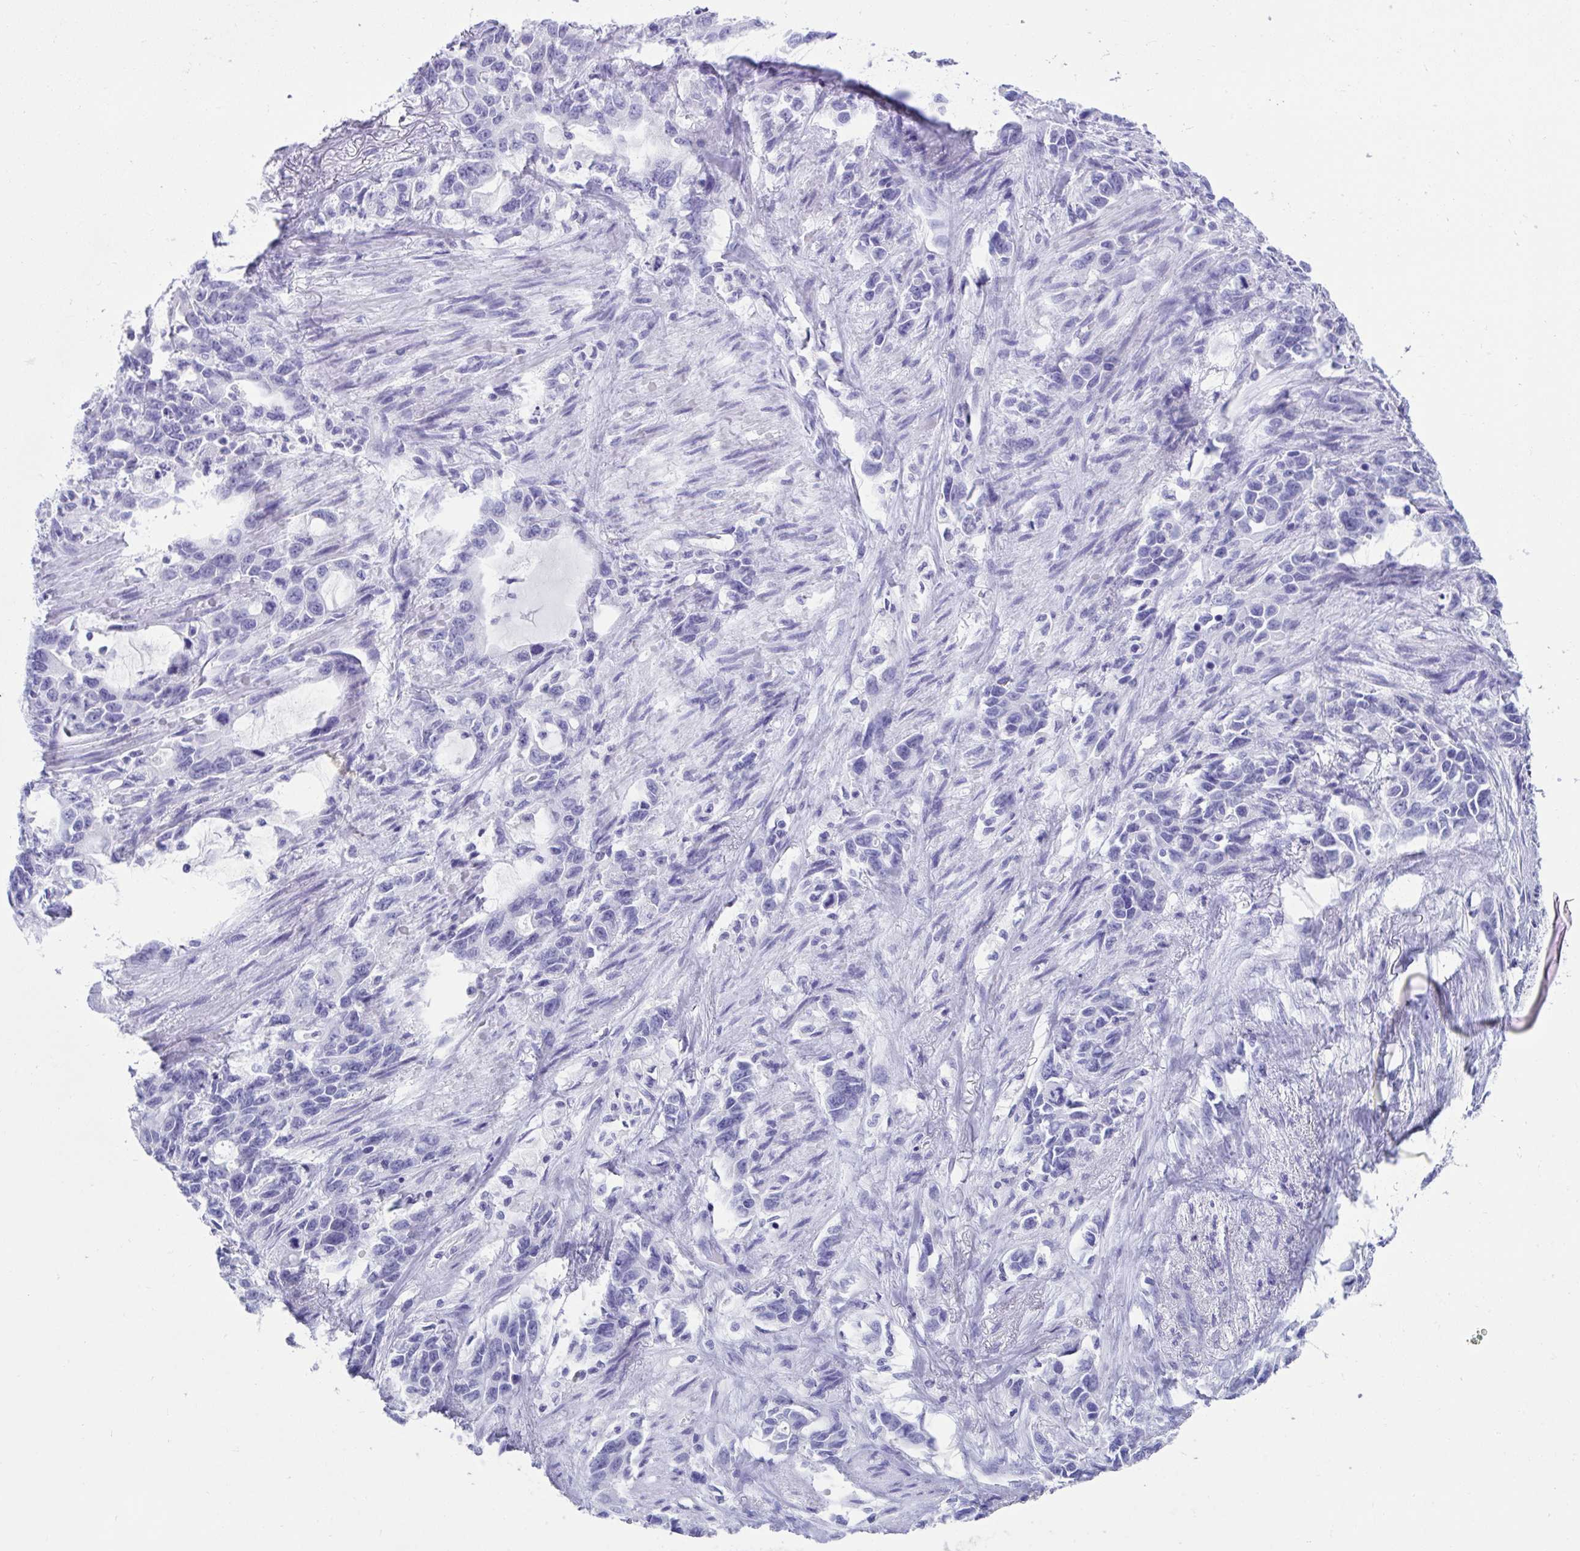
{"staining": {"intensity": "negative", "quantity": "none", "location": "none"}, "tissue": "stomach cancer", "cell_type": "Tumor cells", "image_type": "cancer", "snomed": [{"axis": "morphology", "description": "Adenocarcinoma, NOS"}, {"axis": "topography", "description": "Stomach, upper"}], "caption": "Stomach cancer (adenocarcinoma) was stained to show a protein in brown. There is no significant staining in tumor cells.", "gene": "PSCA", "patient": {"sex": "male", "age": 85}}